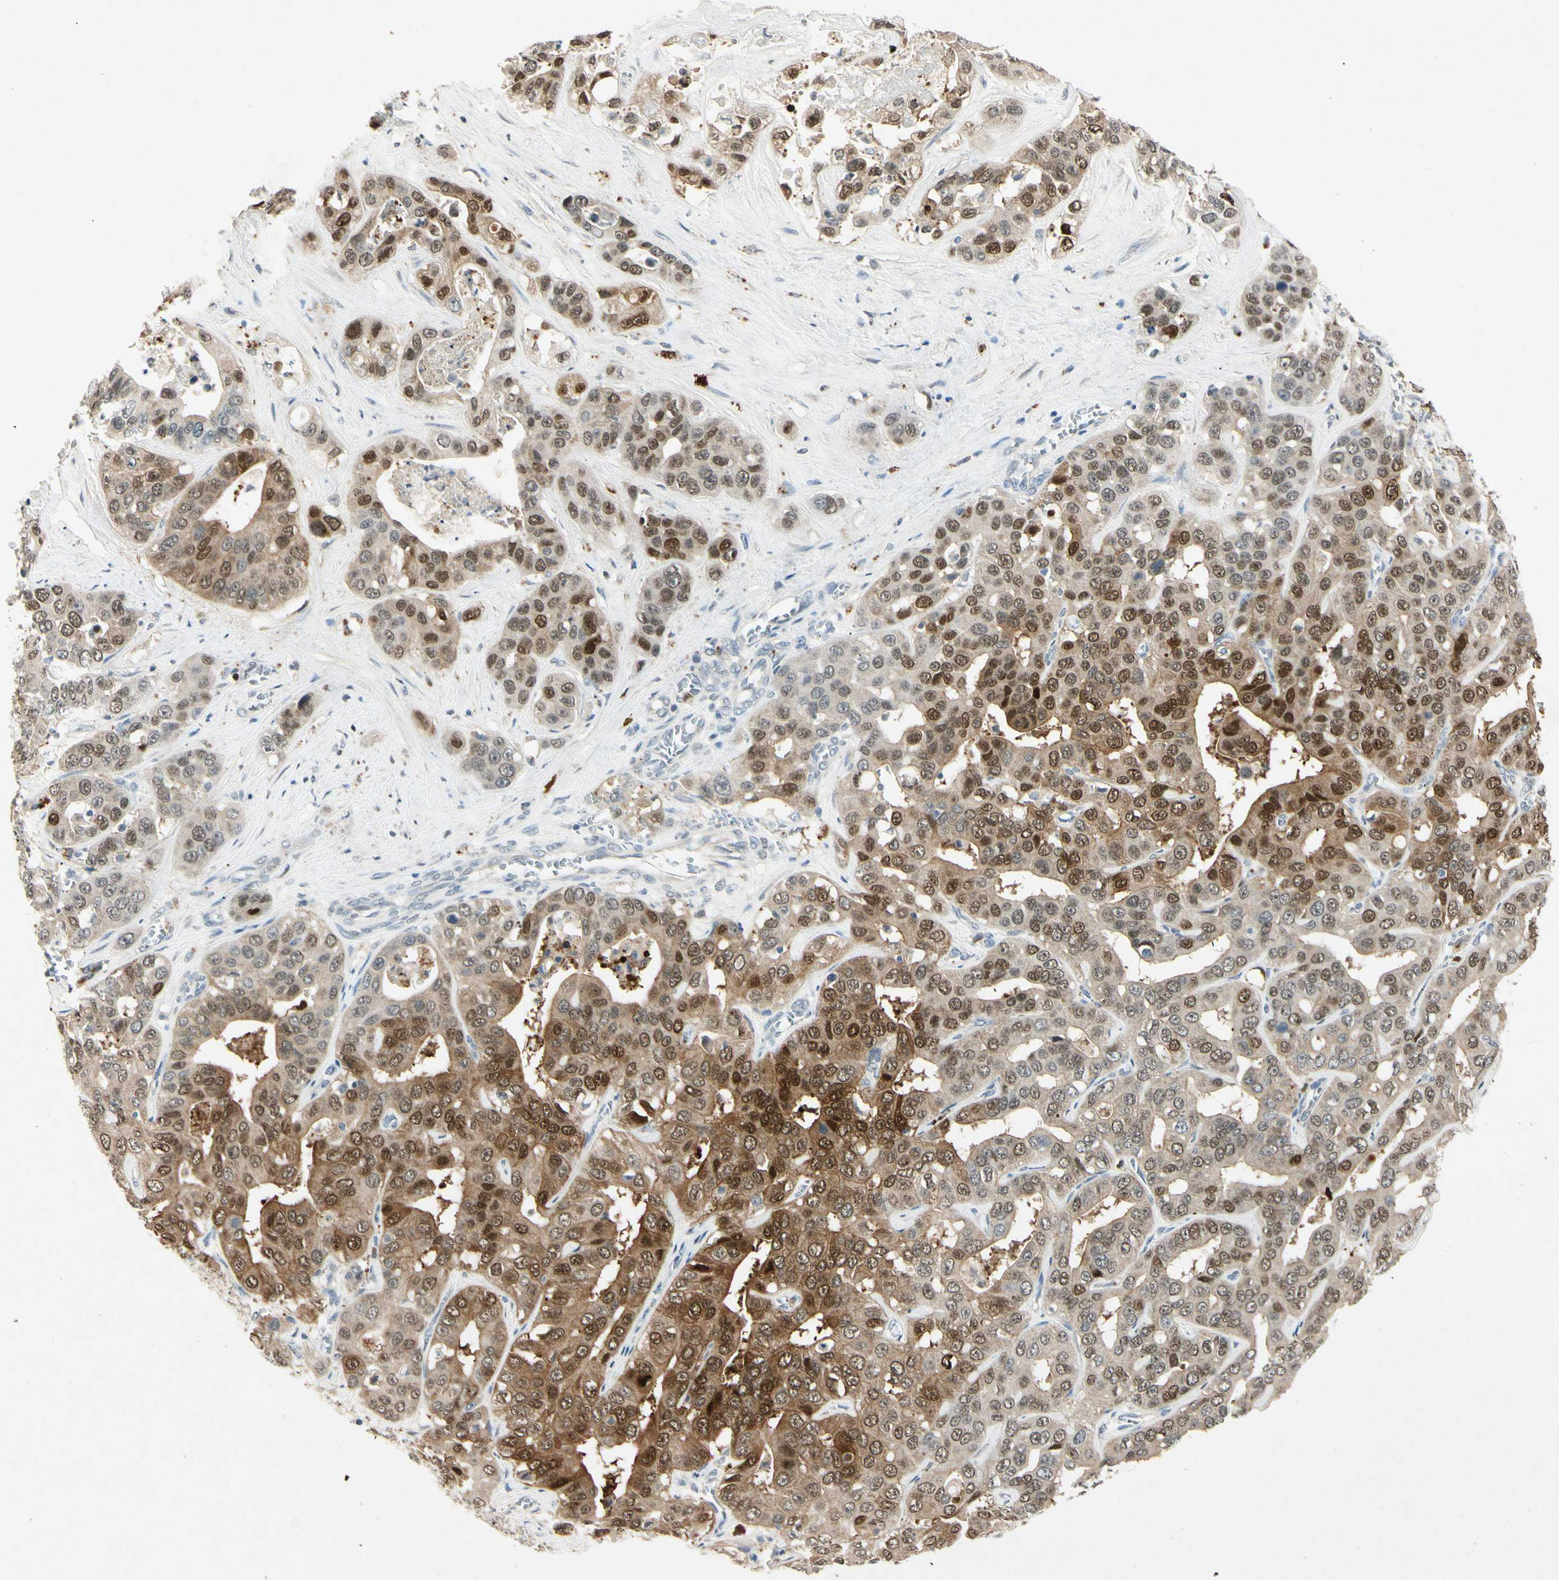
{"staining": {"intensity": "moderate", "quantity": ">75%", "location": "cytoplasmic/membranous,nuclear"}, "tissue": "liver cancer", "cell_type": "Tumor cells", "image_type": "cancer", "snomed": [{"axis": "morphology", "description": "Cholangiocarcinoma"}, {"axis": "topography", "description": "Liver"}], "caption": "Immunohistochemistry (IHC) histopathology image of liver cholangiocarcinoma stained for a protein (brown), which reveals medium levels of moderate cytoplasmic/membranous and nuclear expression in about >75% of tumor cells.", "gene": "HSPA1B", "patient": {"sex": "female", "age": 52}}